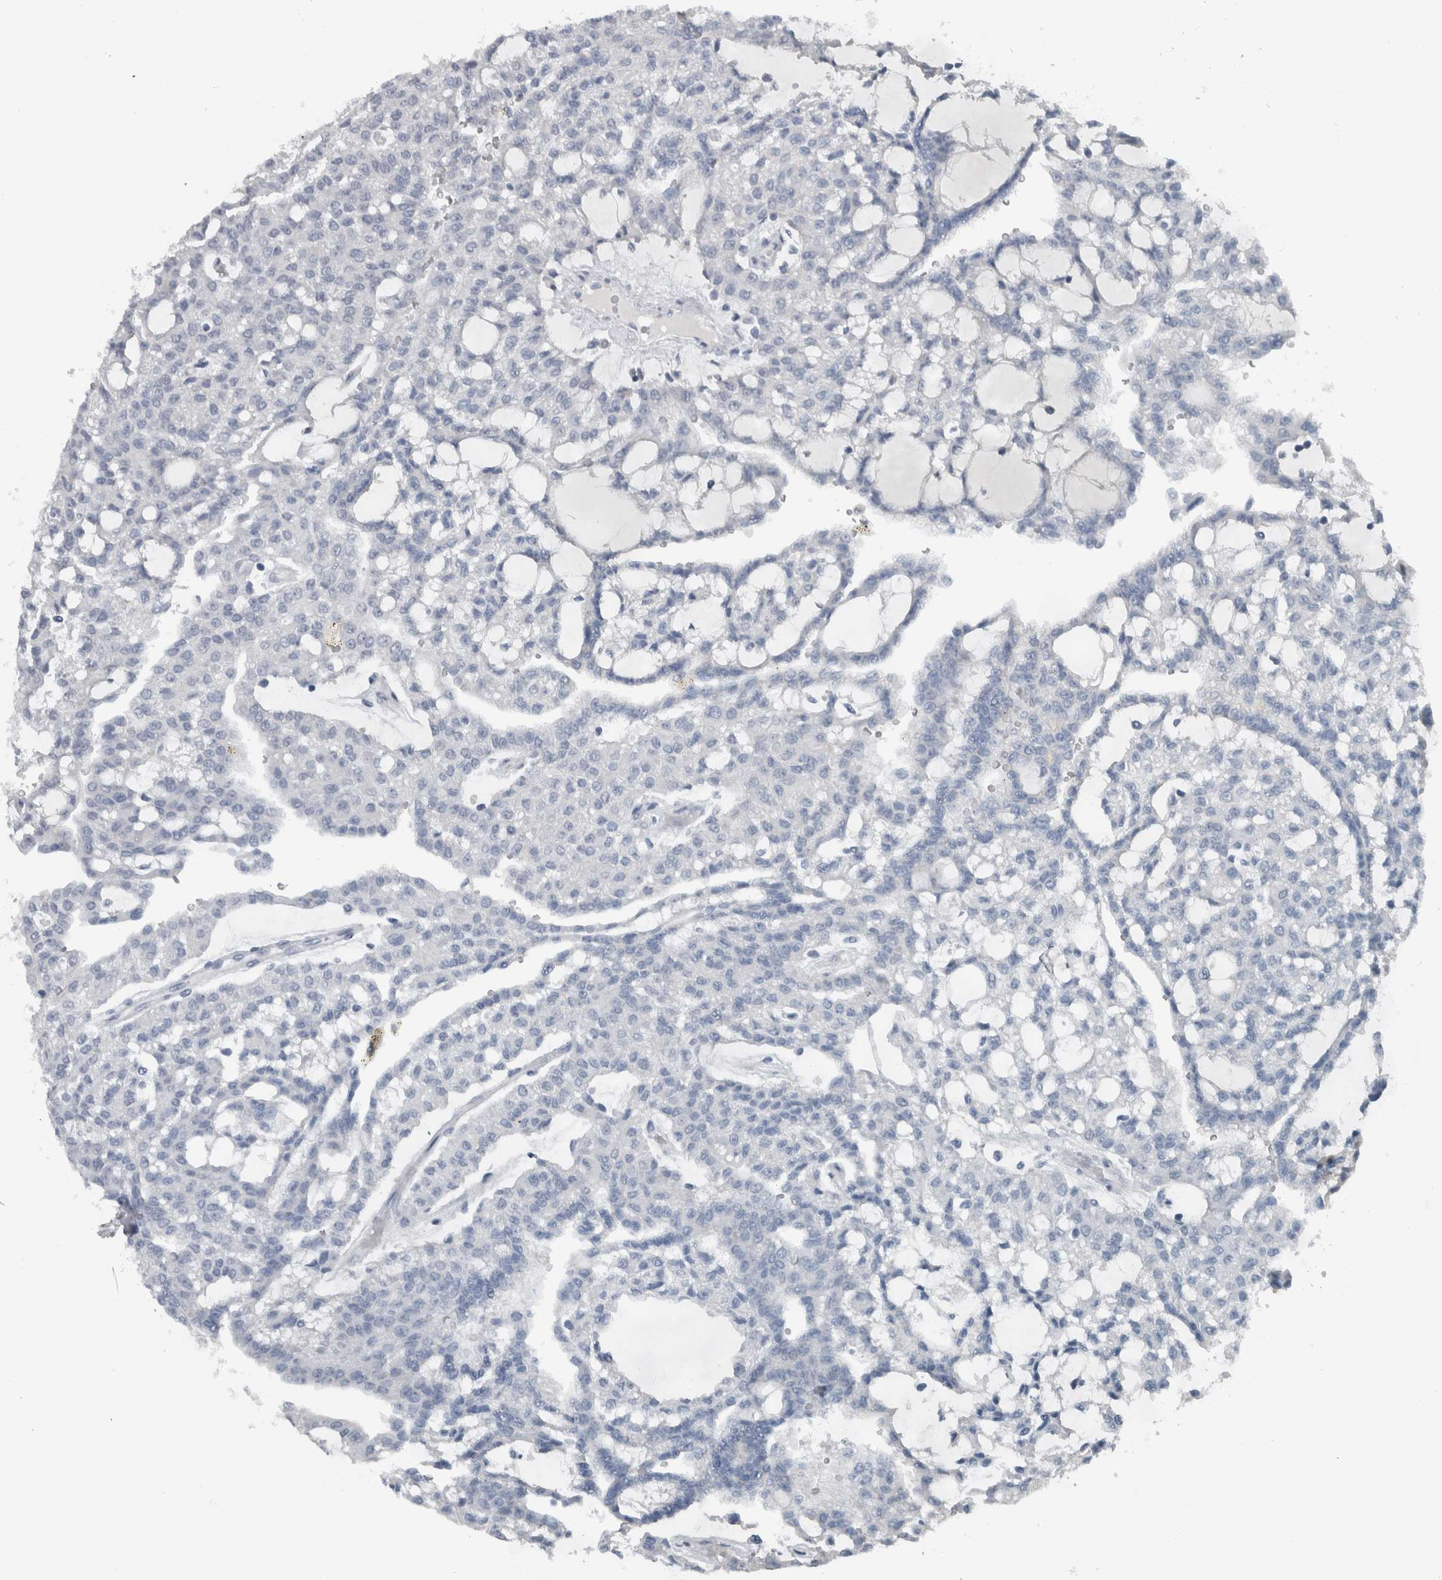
{"staining": {"intensity": "negative", "quantity": "none", "location": "none"}, "tissue": "renal cancer", "cell_type": "Tumor cells", "image_type": "cancer", "snomed": [{"axis": "morphology", "description": "Adenocarcinoma, NOS"}, {"axis": "topography", "description": "Kidney"}], "caption": "An immunohistochemistry photomicrograph of renal cancer is shown. There is no staining in tumor cells of renal cancer. (Brightfield microscopy of DAB (3,3'-diaminobenzidine) IHC at high magnification).", "gene": "ZBTB21", "patient": {"sex": "male", "age": 63}}